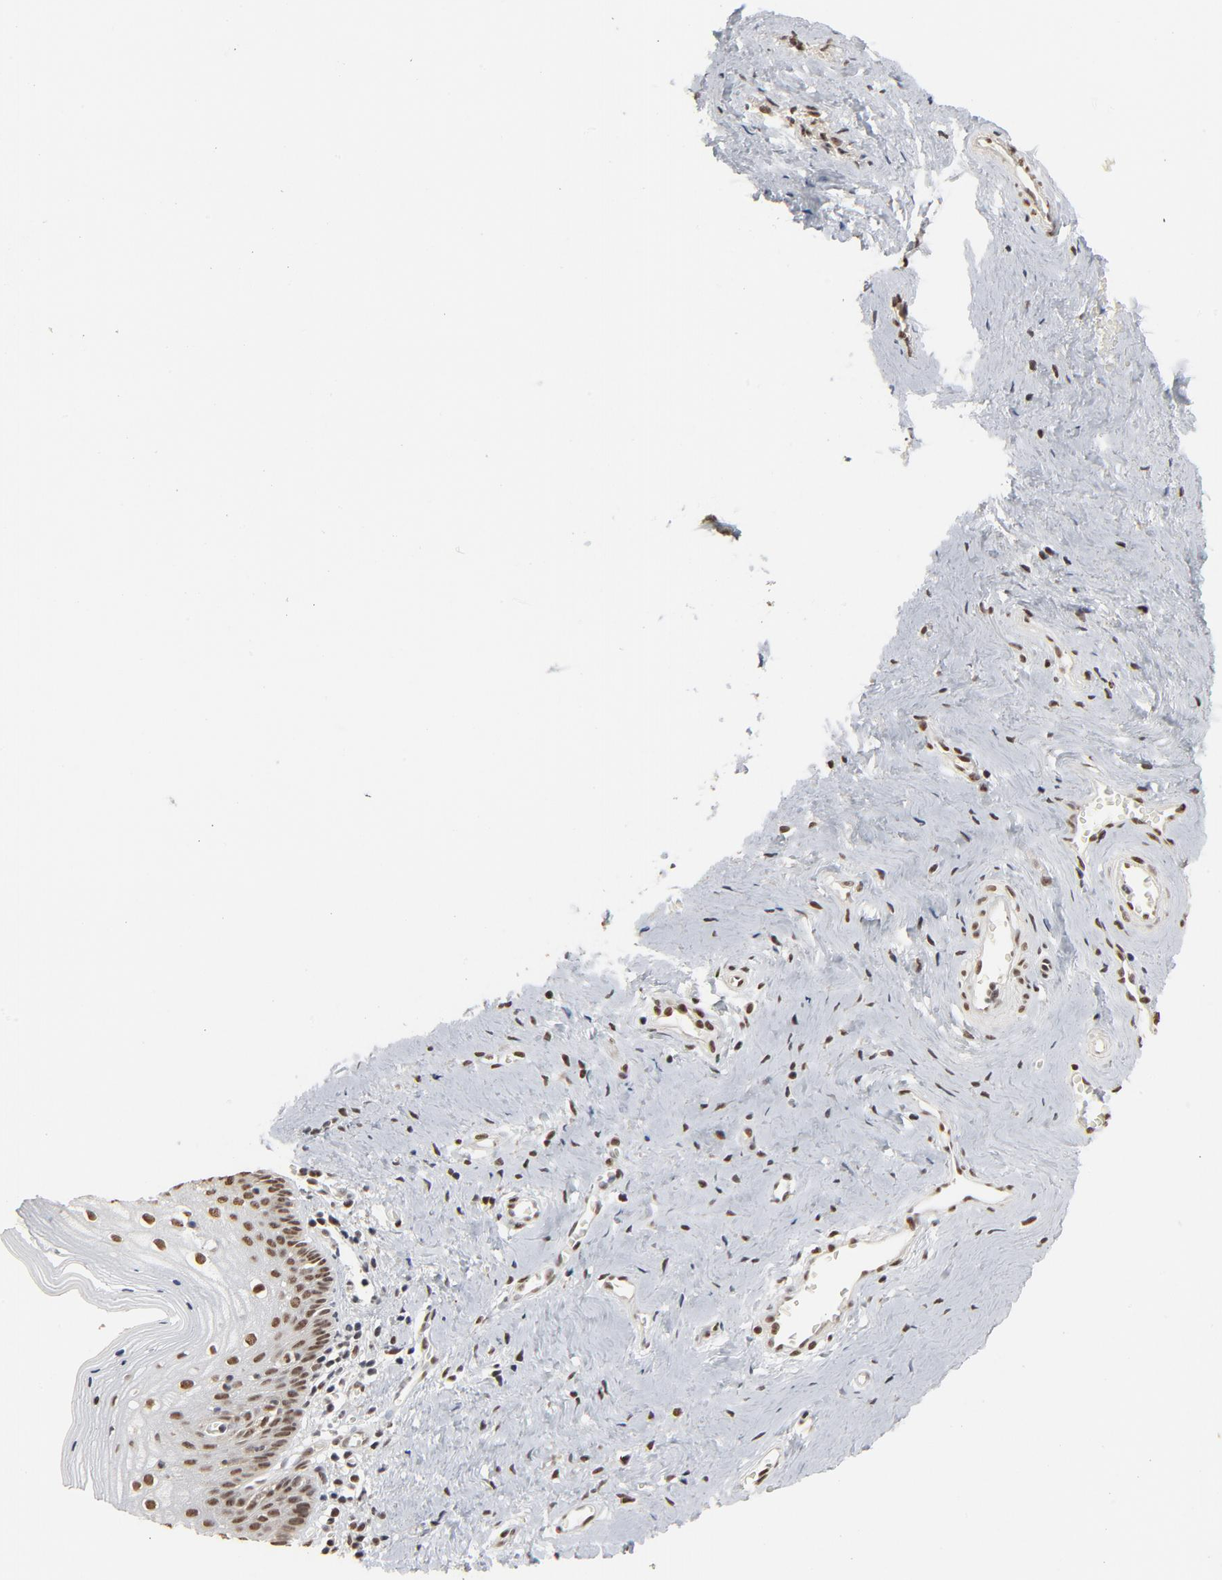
{"staining": {"intensity": "moderate", "quantity": ">75%", "location": "nuclear"}, "tissue": "vagina", "cell_type": "Squamous epithelial cells", "image_type": "normal", "snomed": [{"axis": "morphology", "description": "Normal tissue, NOS"}, {"axis": "topography", "description": "Vagina"}], "caption": "Protein staining of benign vagina displays moderate nuclear positivity in about >75% of squamous epithelial cells. (Stains: DAB in brown, nuclei in blue, Microscopy: brightfield microscopy at high magnification).", "gene": "MRE11", "patient": {"sex": "female", "age": 46}}